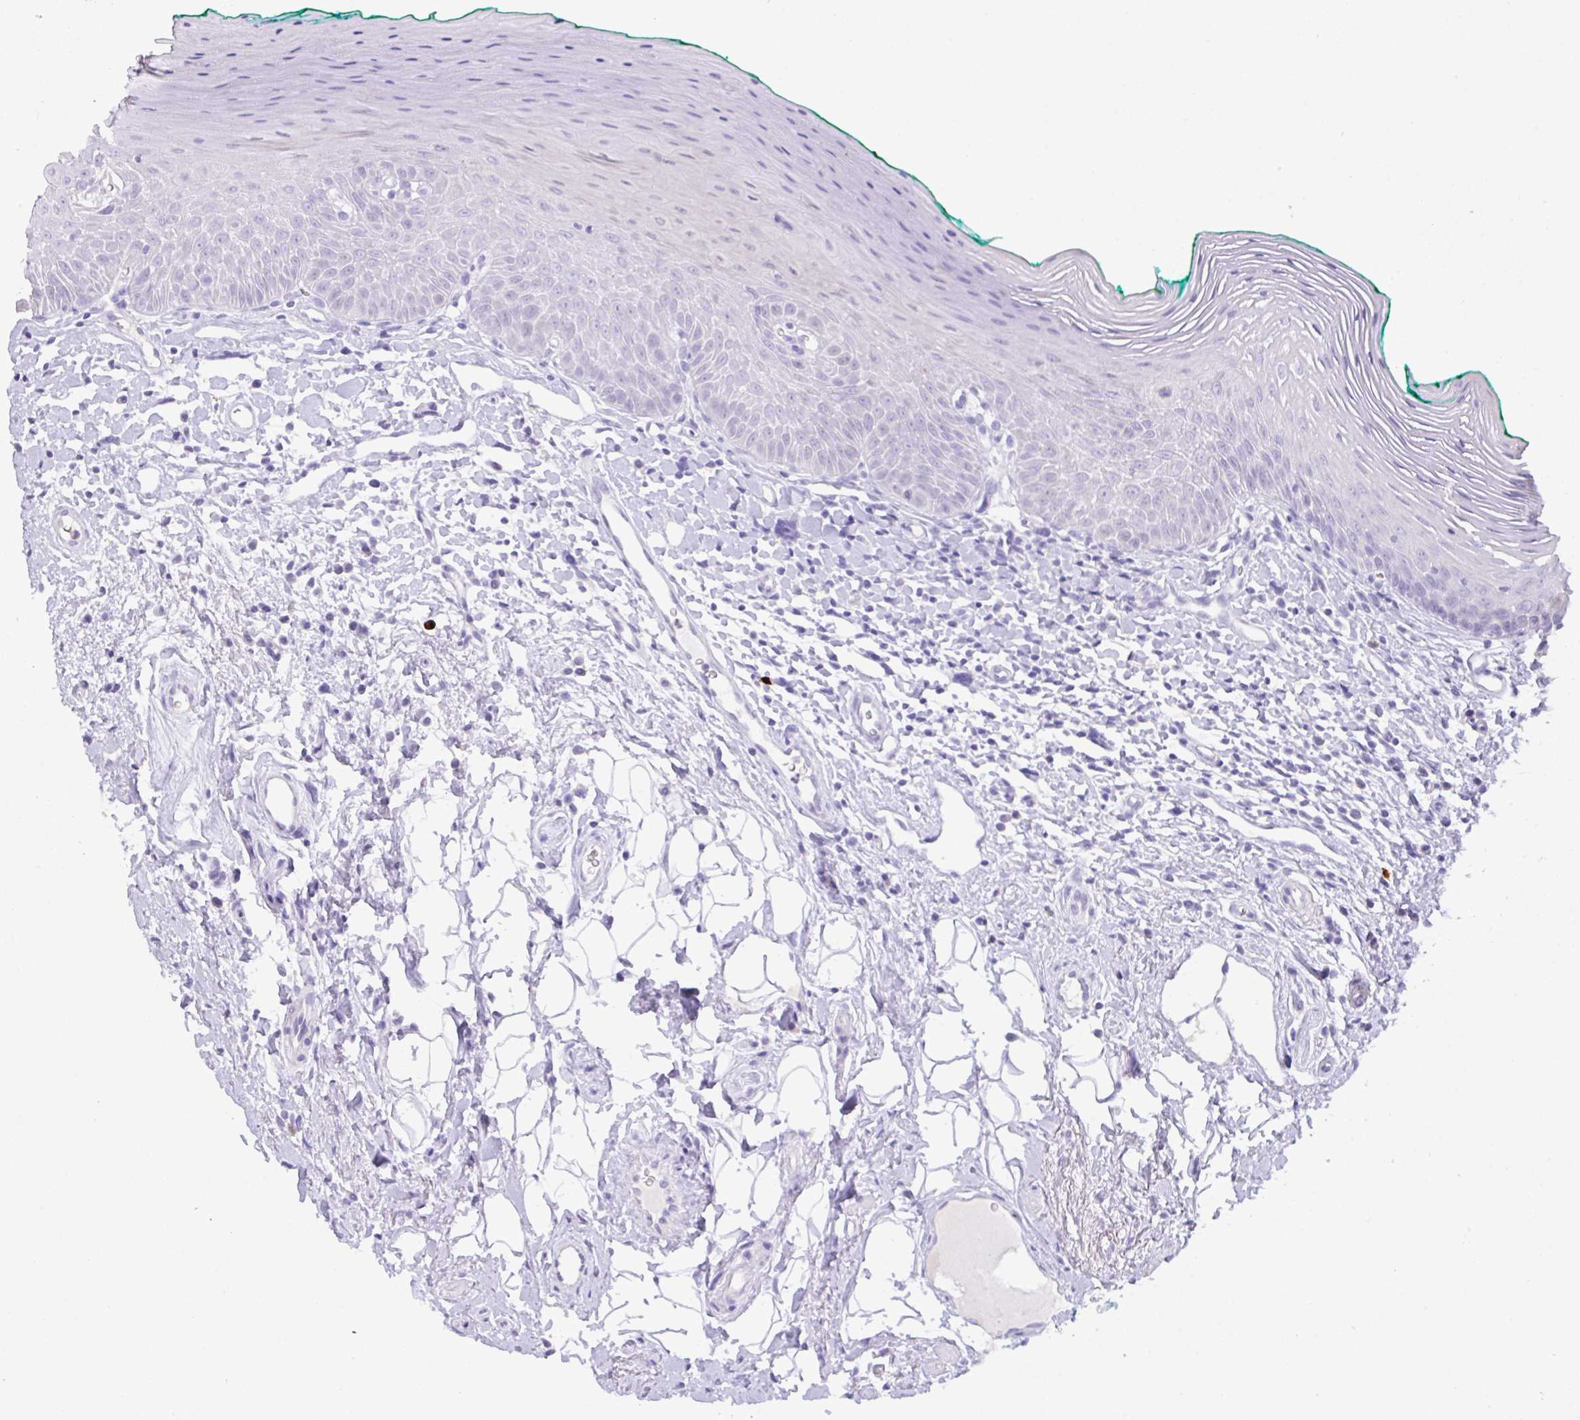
{"staining": {"intensity": "negative", "quantity": "none", "location": "none"}, "tissue": "oral mucosa", "cell_type": "Squamous epithelial cells", "image_type": "normal", "snomed": [{"axis": "morphology", "description": "Normal tissue, NOS"}, {"axis": "topography", "description": "Oral tissue"}, {"axis": "topography", "description": "Tounge, NOS"}], "caption": "Oral mucosa stained for a protein using IHC reveals no staining squamous epithelial cells.", "gene": "CST11", "patient": {"sex": "male", "age": 83}}